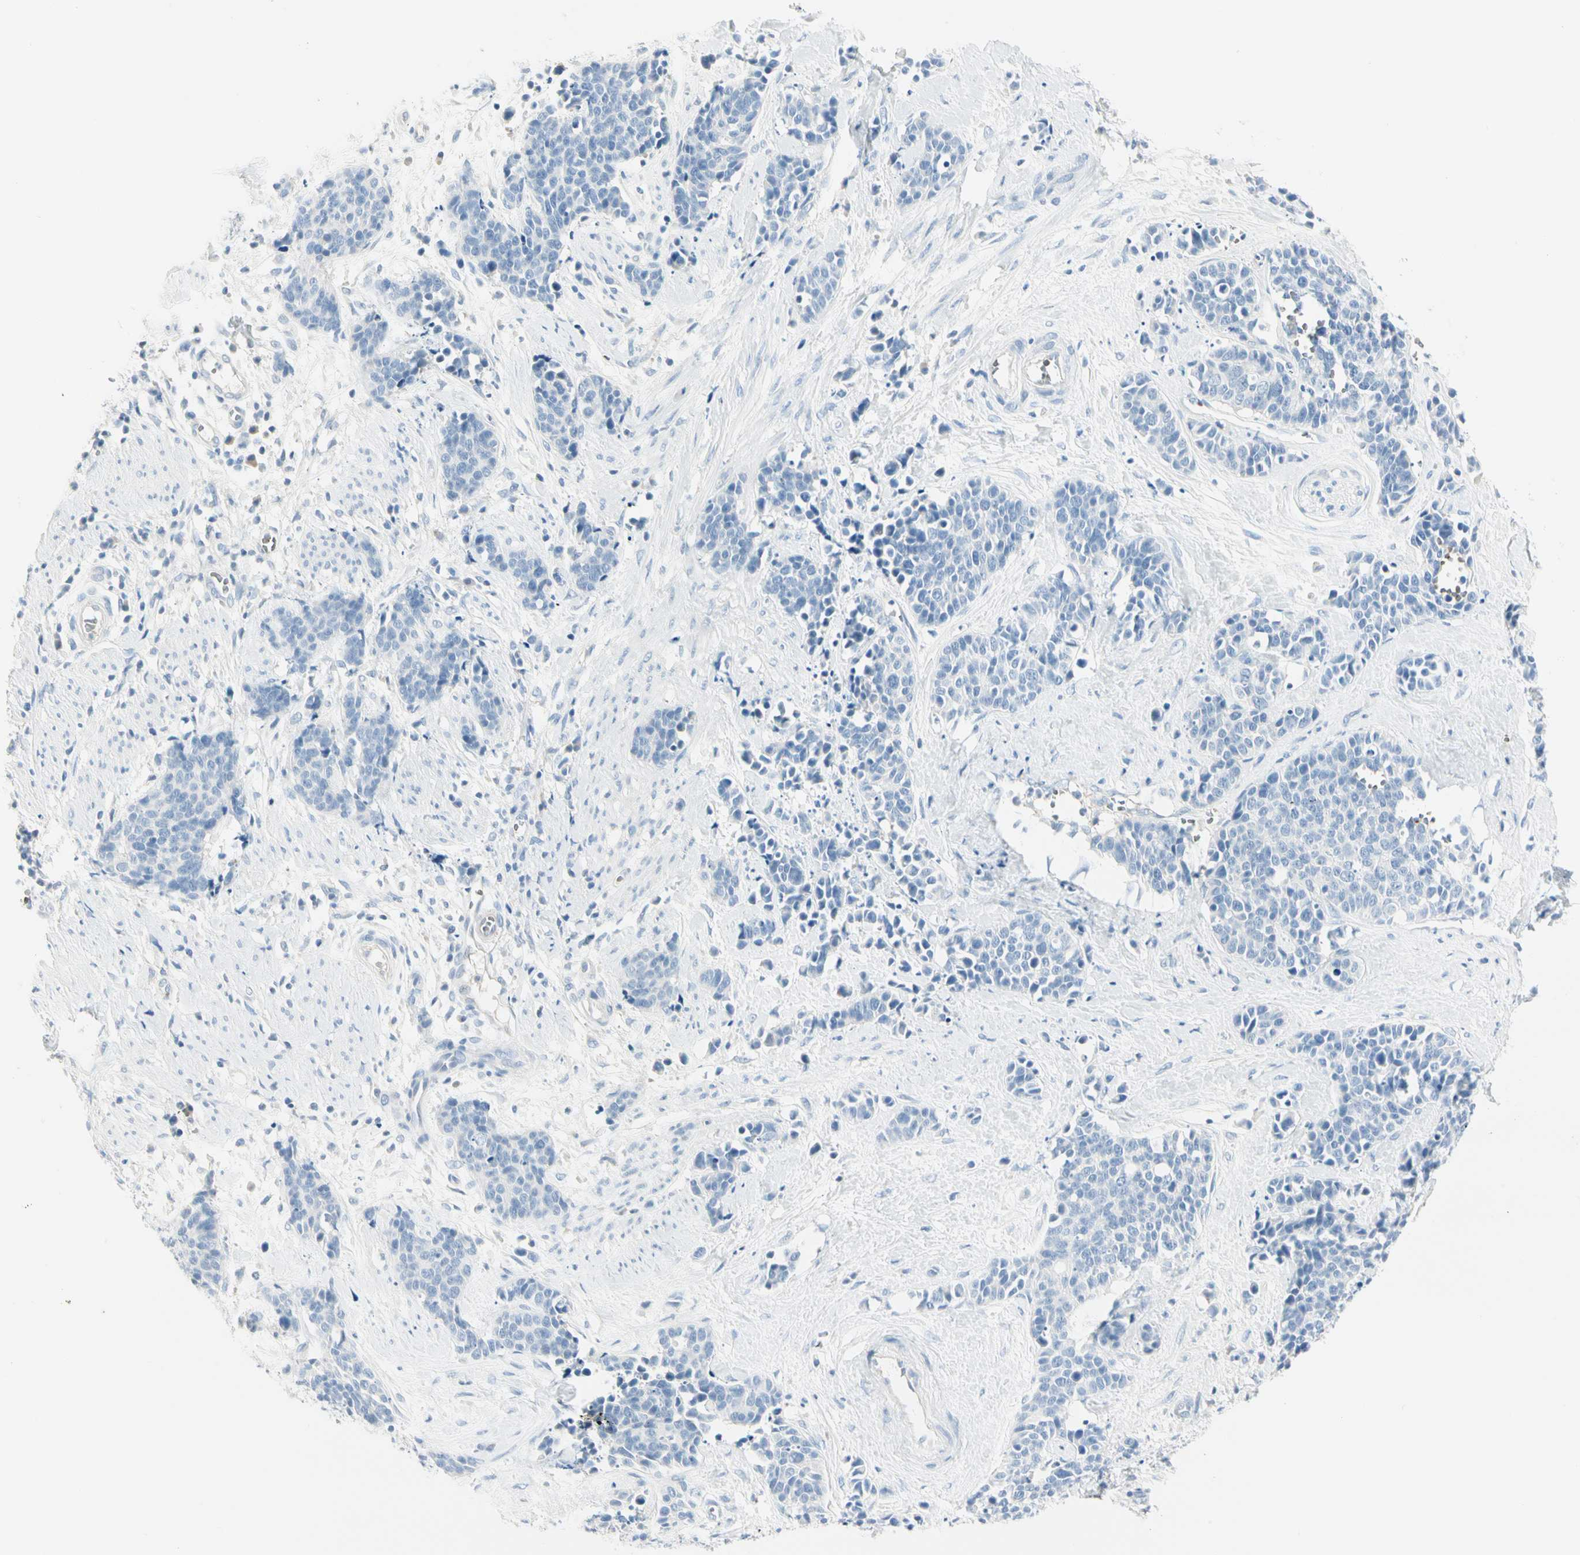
{"staining": {"intensity": "negative", "quantity": "none", "location": "none"}, "tissue": "cervical cancer", "cell_type": "Tumor cells", "image_type": "cancer", "snomed": [{"axis": "morphology", "description": "Squamous cell carcinoma, NOS"}, {"axis": "topography", "description": "Cervix"}], "caption": "A high-resolution histopathology image shows immunohistochemistry (IHC) staining of squamous cell carcinoma (cervical), which shows no significant expression in tumor cells.", "gene": "CA1", "patient": {"sex": "female", "age": 35}}